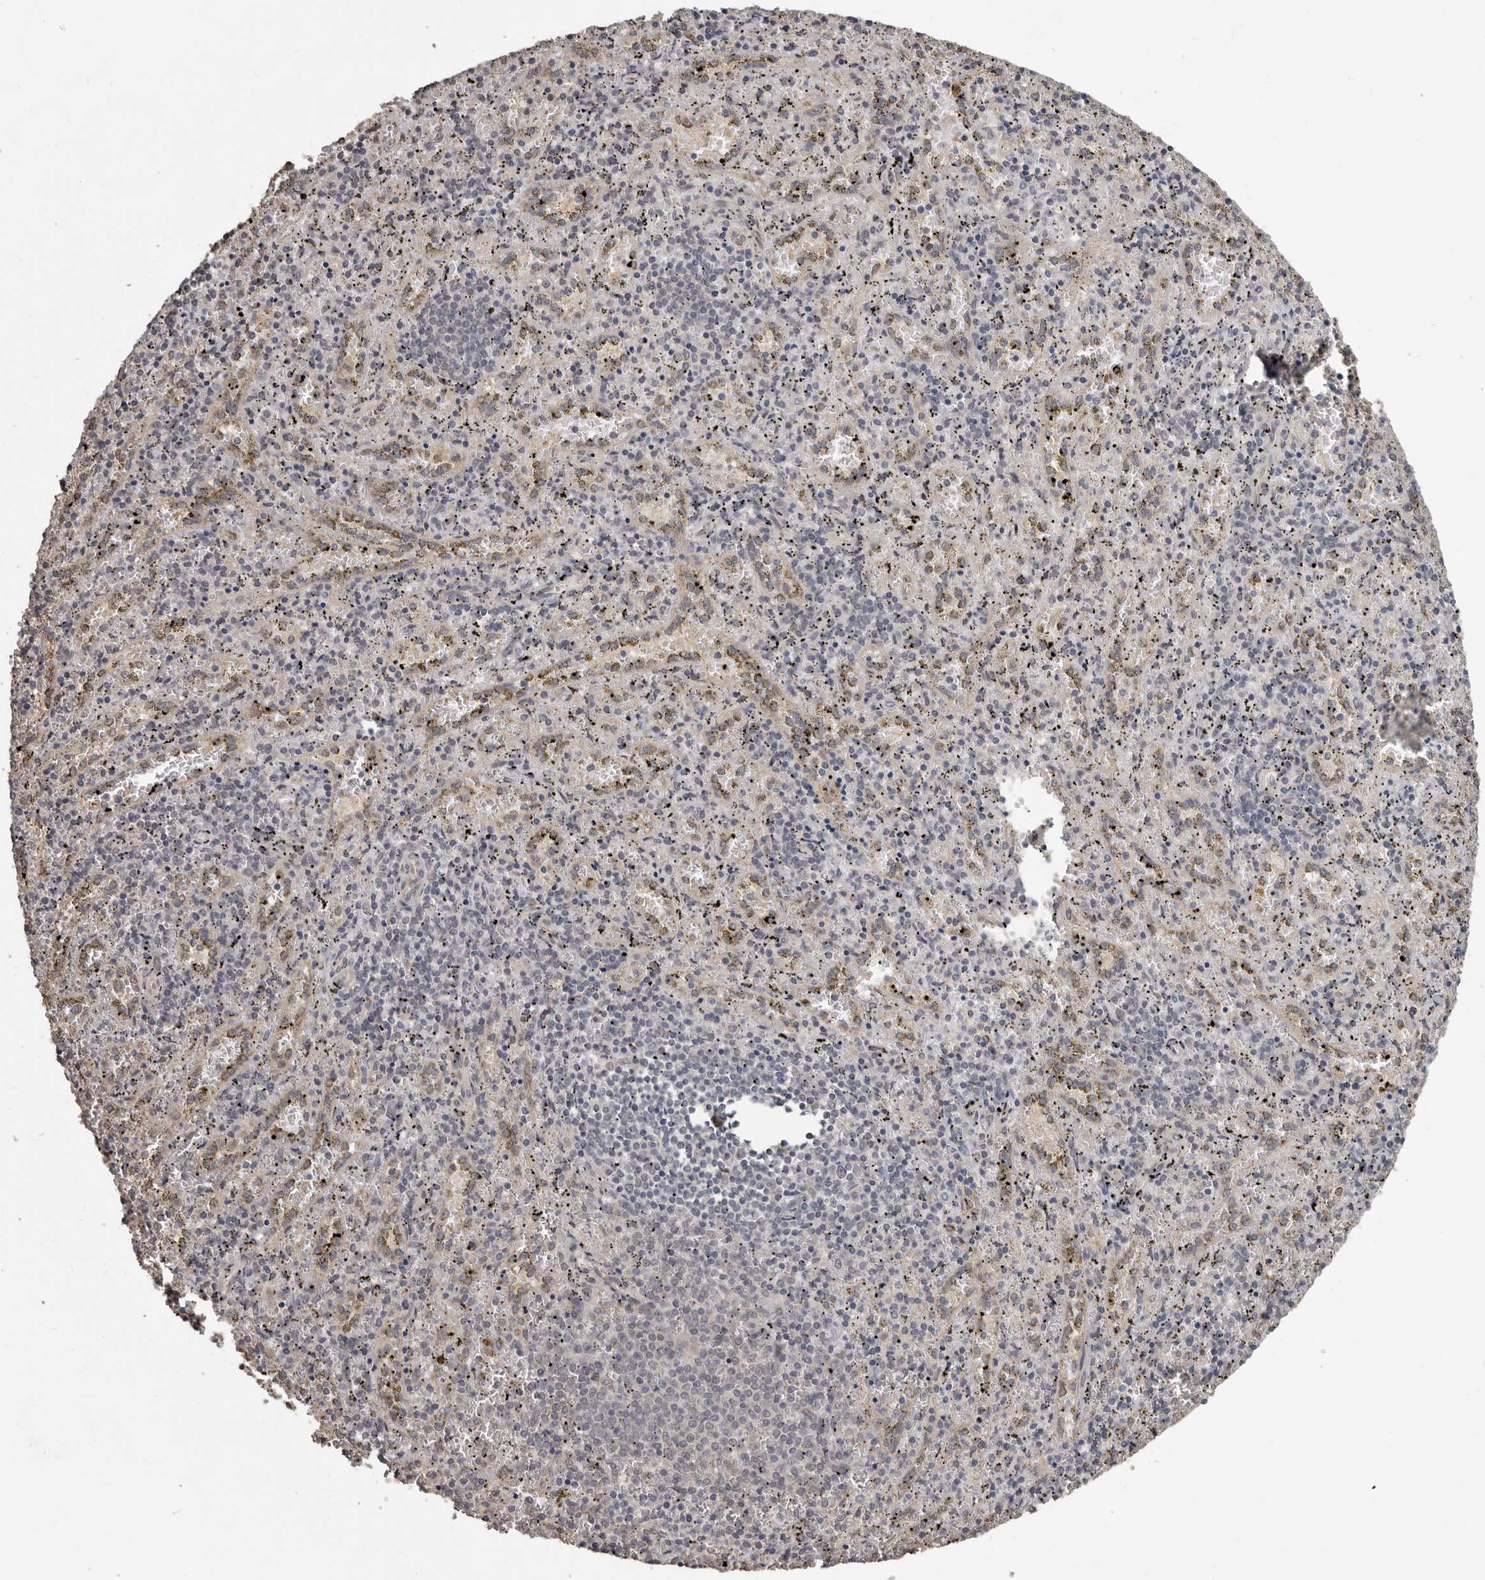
{"staining": {"intensity": "negative", "quantity": "none", "location": "none"}, "tissue": "spleen", "cell_type": "Cells in red pulp", "image_type": "normal", "snomed": [{"axis": "morphology", "description": "Normal tissue, NOS"}, {"axis": "topography", "description": "Spleen"}], "caption": "This is an immunohistochemistry image of benign human spleen. There is no positivity in cells in red pulp.", "gene": "ZFP14", "patient": {"sex": "male", "age": 11}}